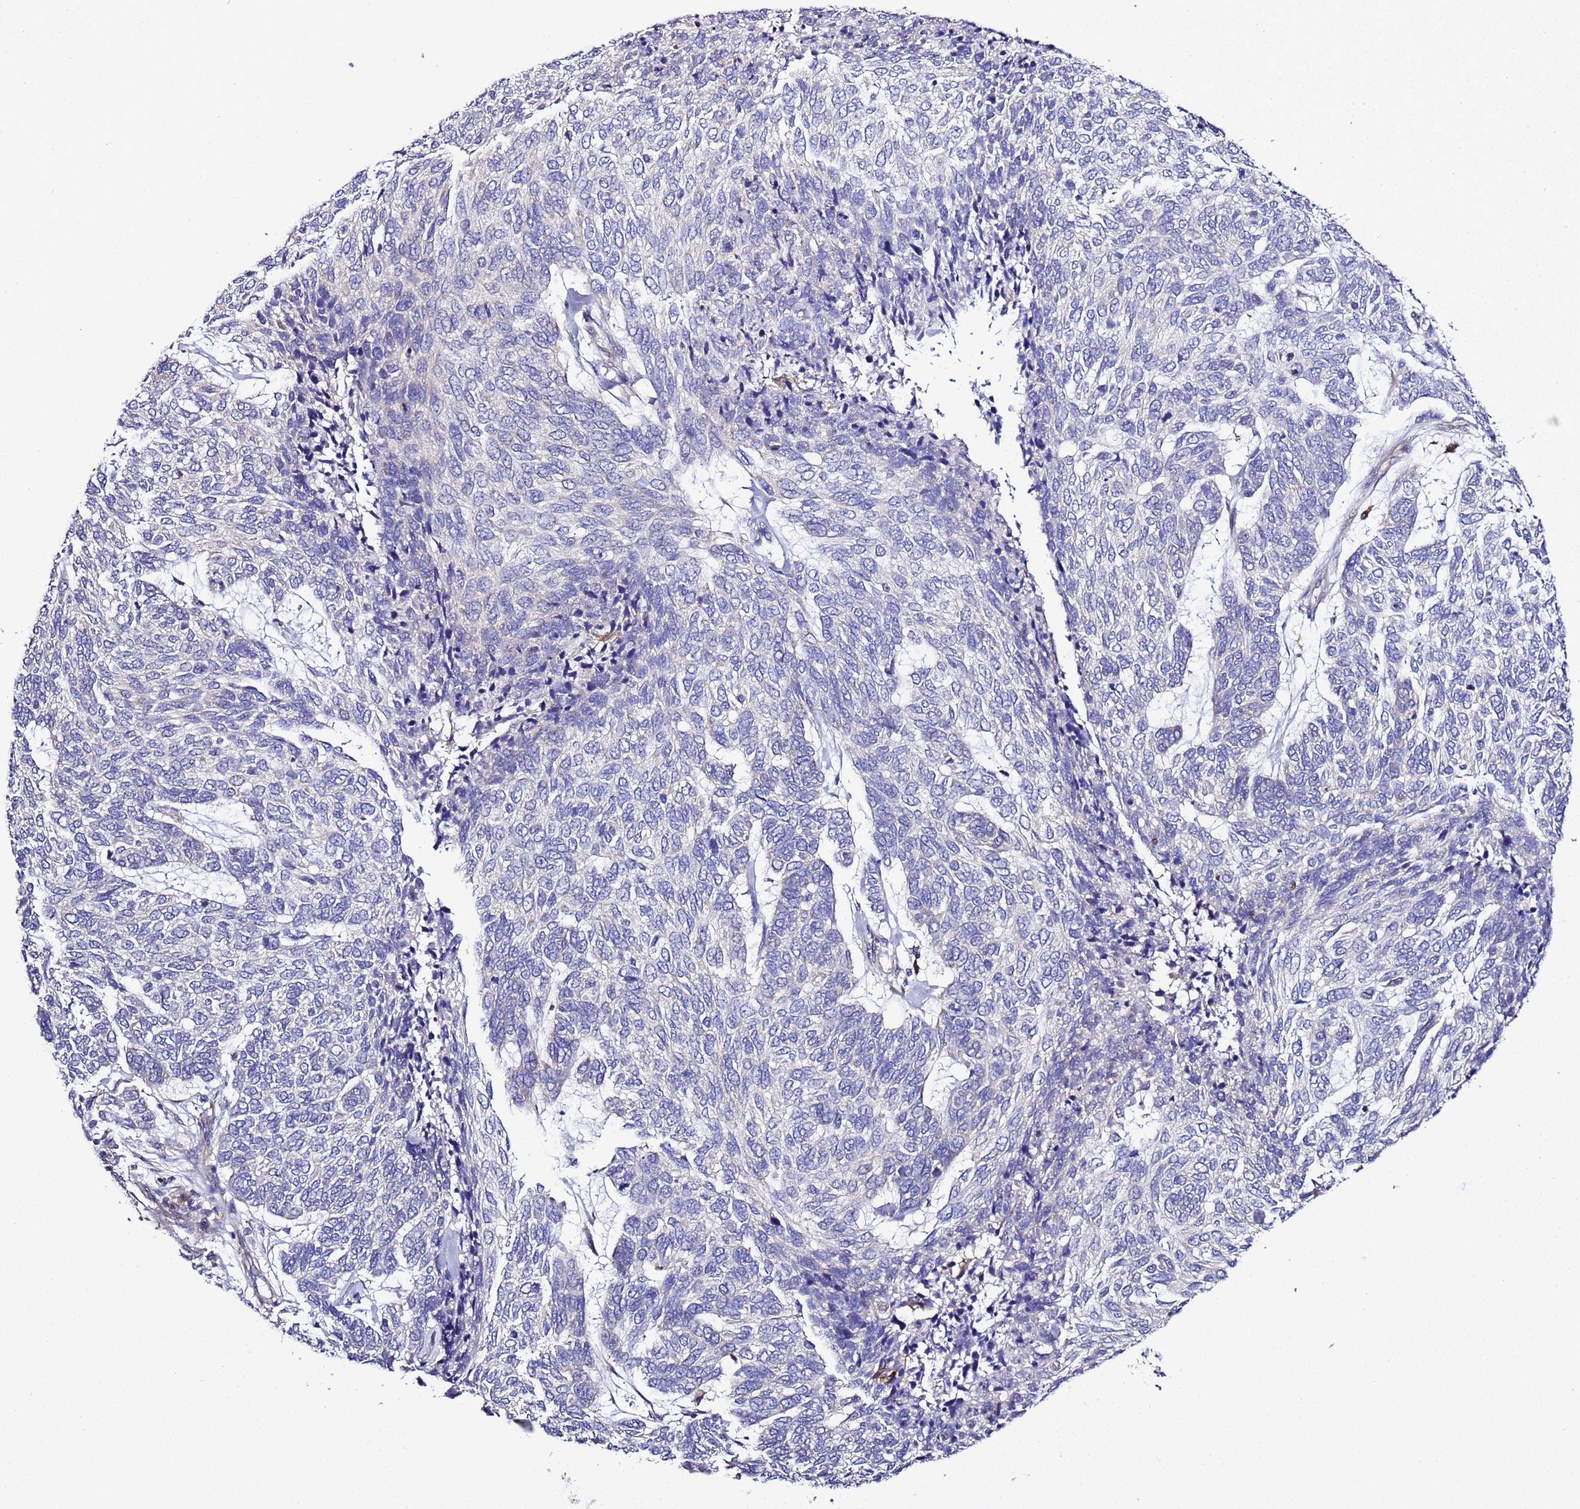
{"staining": {"intensity": "negative", "quantity": "none", "location": "none"}, "tissue": "skin cancer", "cell_type": "Tumor cells", "image_type": "cancer", "snomed": [{"axis": "morphology", "description": "Basal cell carcinoma"}, {"axis": "topography", "description": "Skin"}], "caption": "A histopathology image of human skin cancer is negative for staining in tumor cells.", "gene": "SPCS1", "patient": {"sex": "female", "age": 65}}